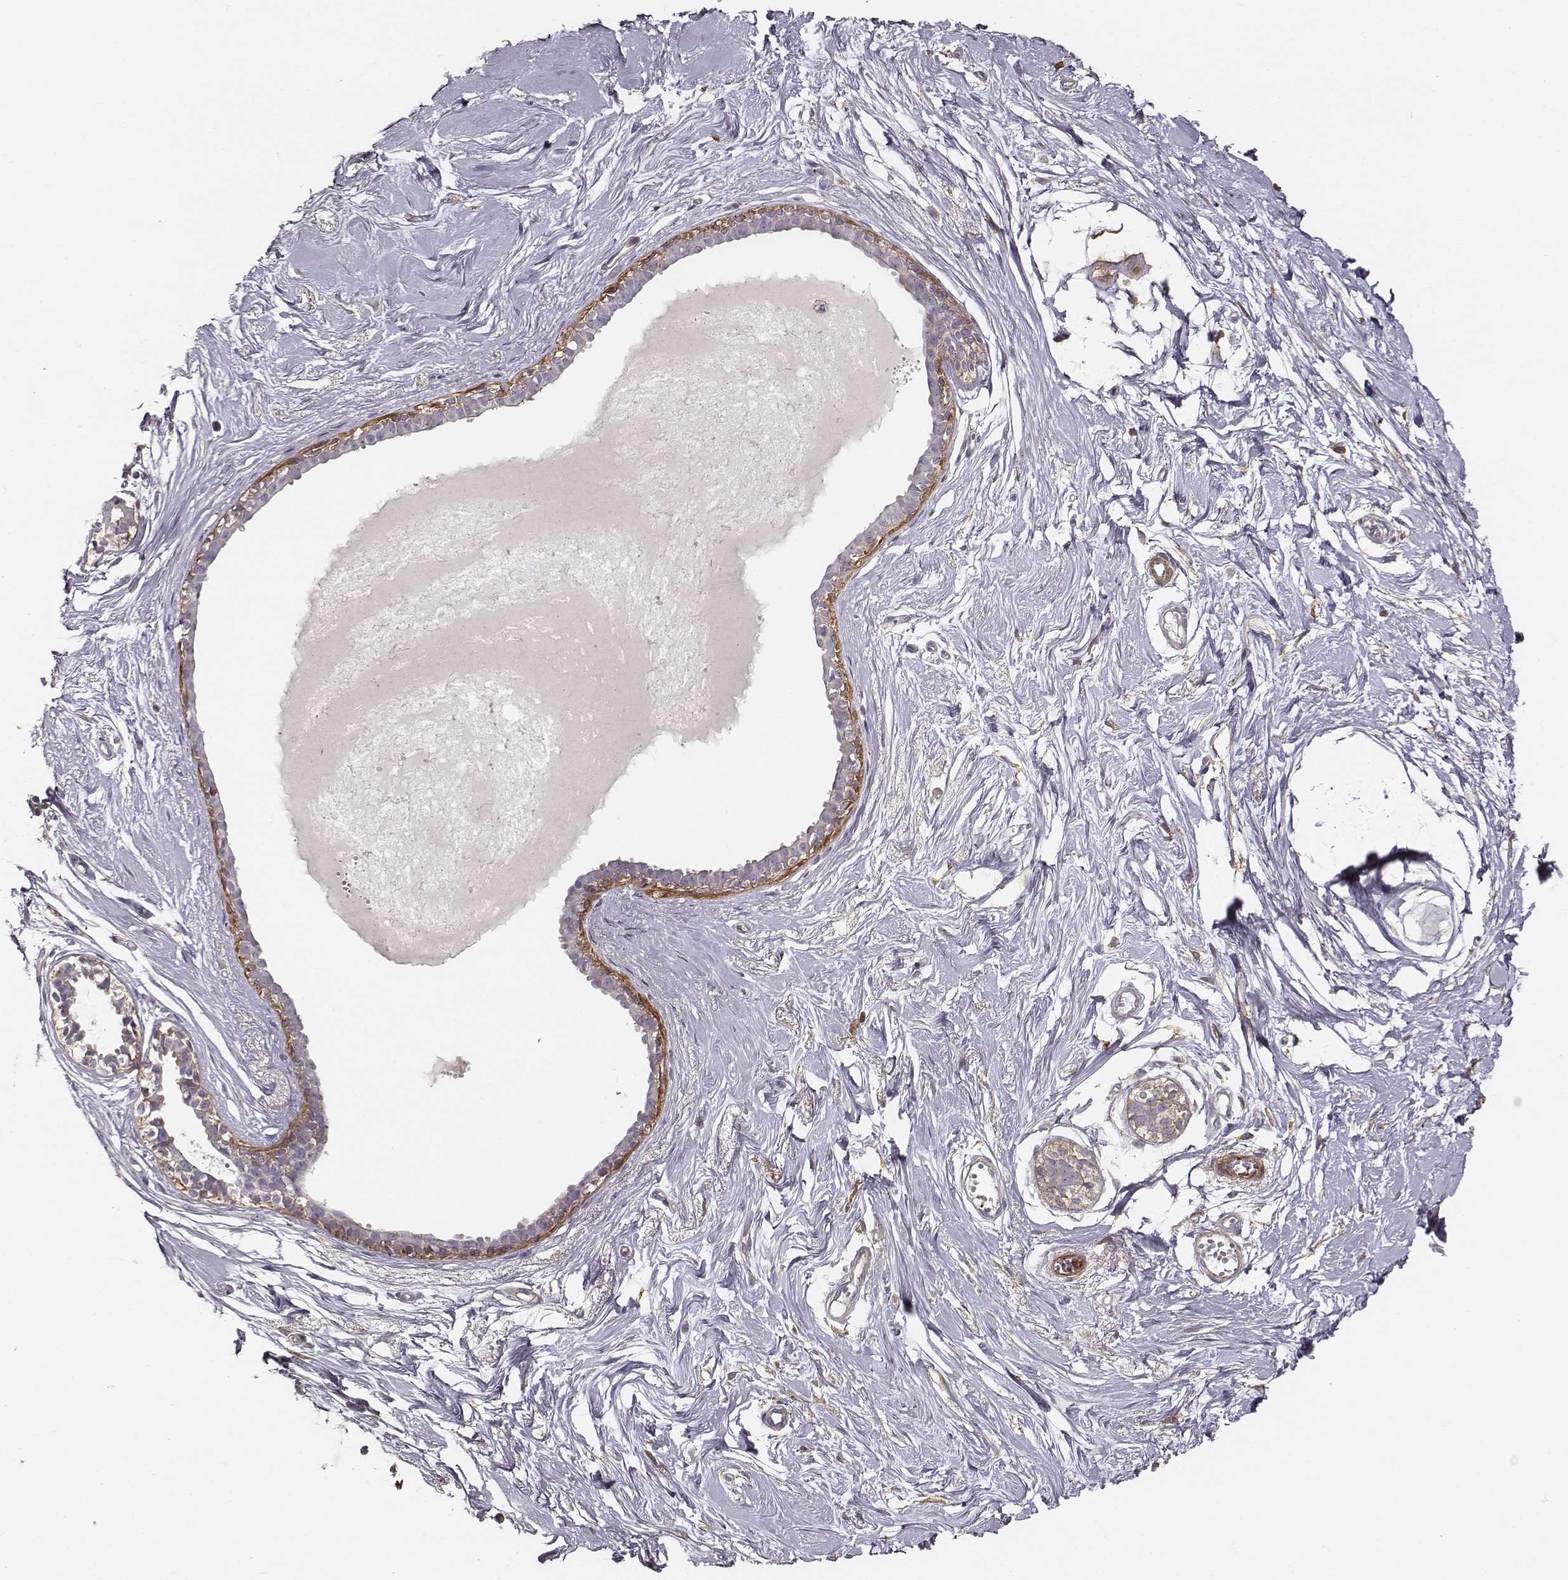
{"staining": {"intensity": "negative", "quantity": "none", "location": "none"}, "tissue": "breast", "cell_type": "Adipocytes", "image_type": "normal", "snomed": [{"axis": "morphology", "description": "Normal tissue, NOS"}, {"axis": "topography", "description": "Breast"}], "caption": "DAB immunohistochemical staining of normal breast displays no significant staining in adipocytes.", "gene": "ZYX", "patient": {"sex": "female", "age": 49}}